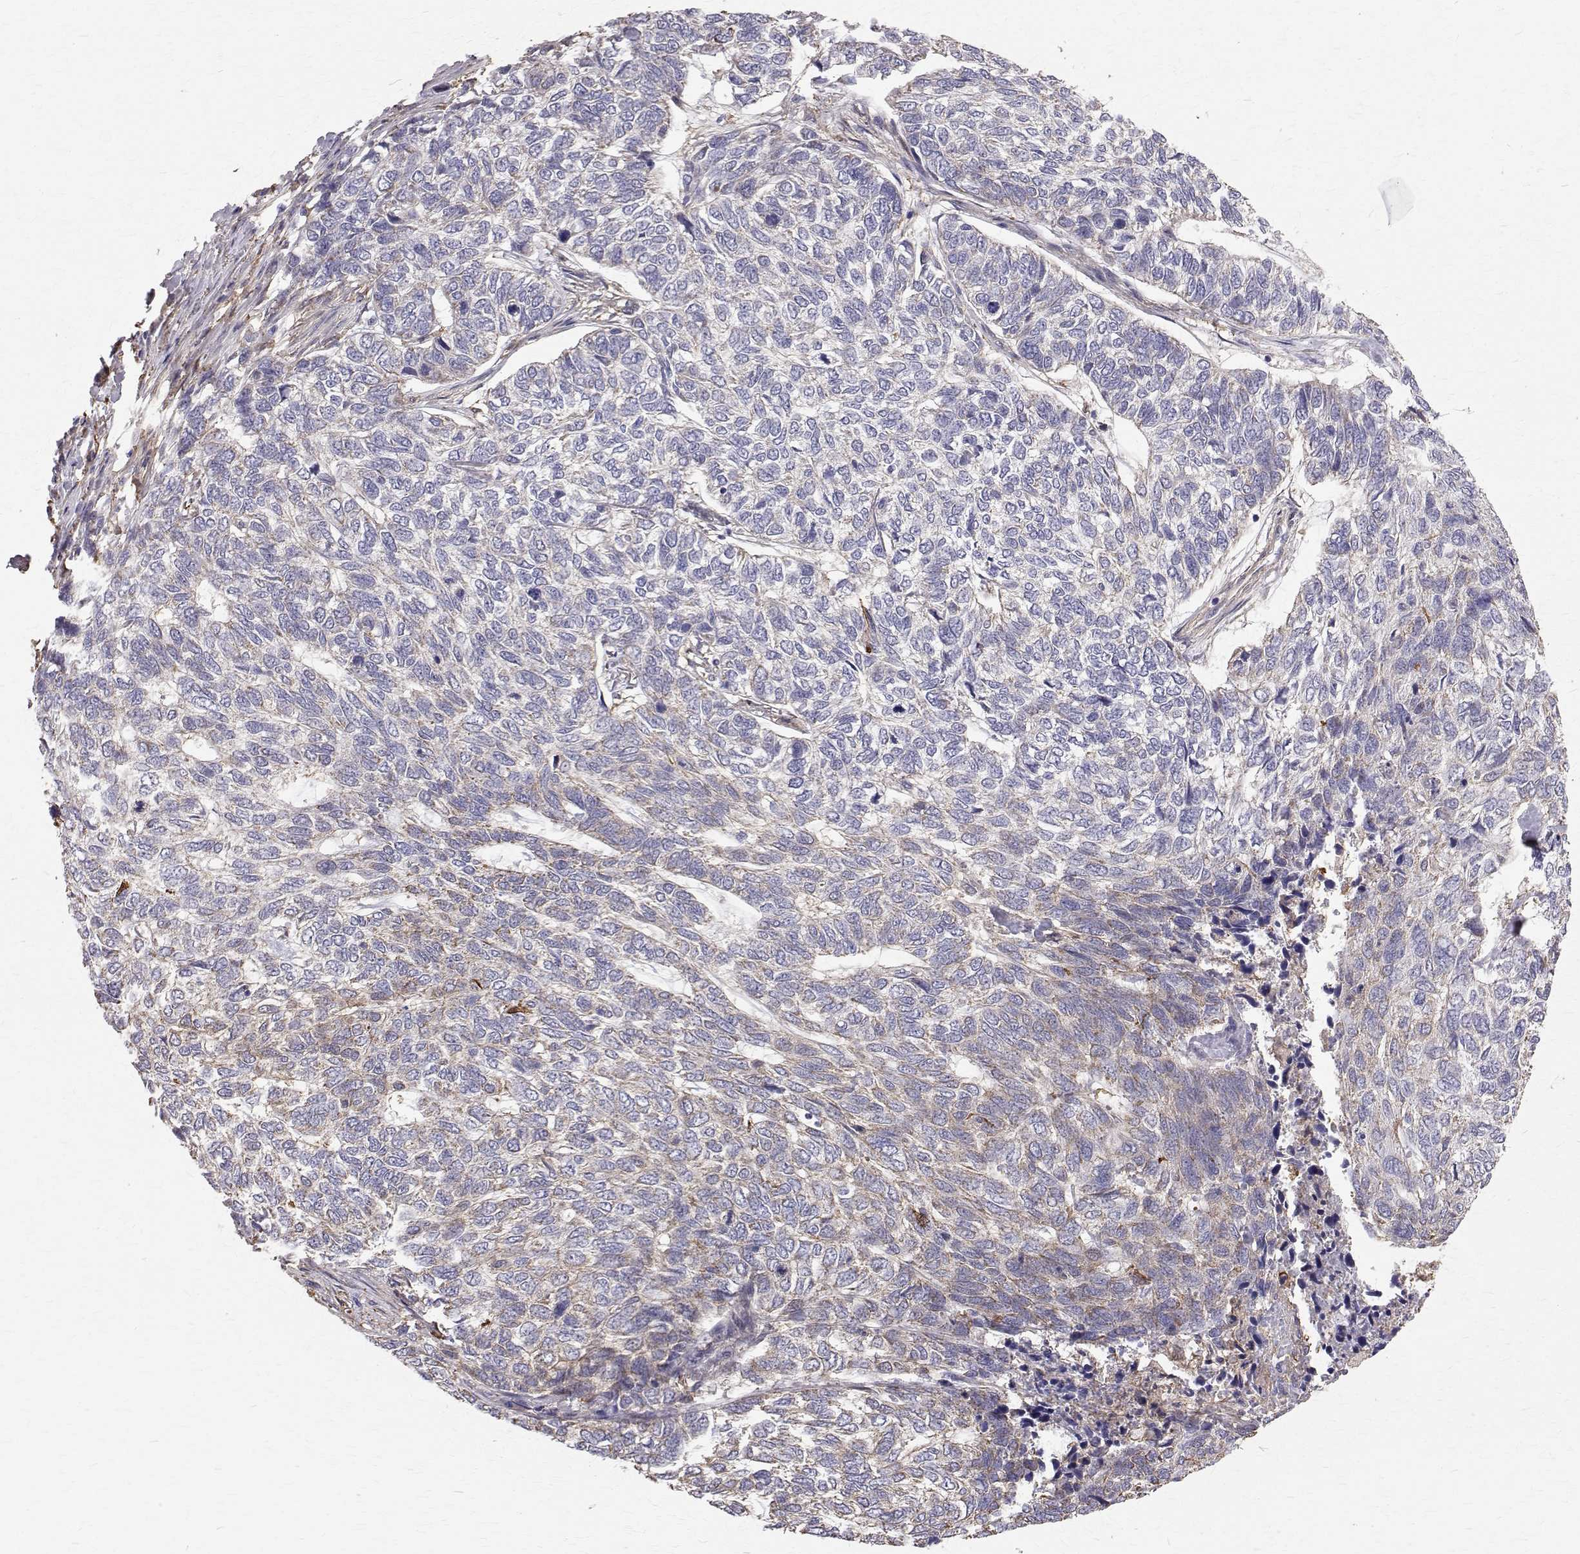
{"staining": {"intensity": "negative", "quantity": "none", "location": "none"}, "tissue": "skin cancer", "cell_type": "Tumor cells", "image_type": "cancer", "snomed": [{"axis": "morphology", "description": "Basal cell carcinoma"}, {"axis": "topography", "description": "Skin"}], "caption": "The histopathology image exhibits no significant staining in tumor cells of basal cell carcinoma (skin).", "gene": "CCDC89", "patient": {"sex": "female", "age": 65}}